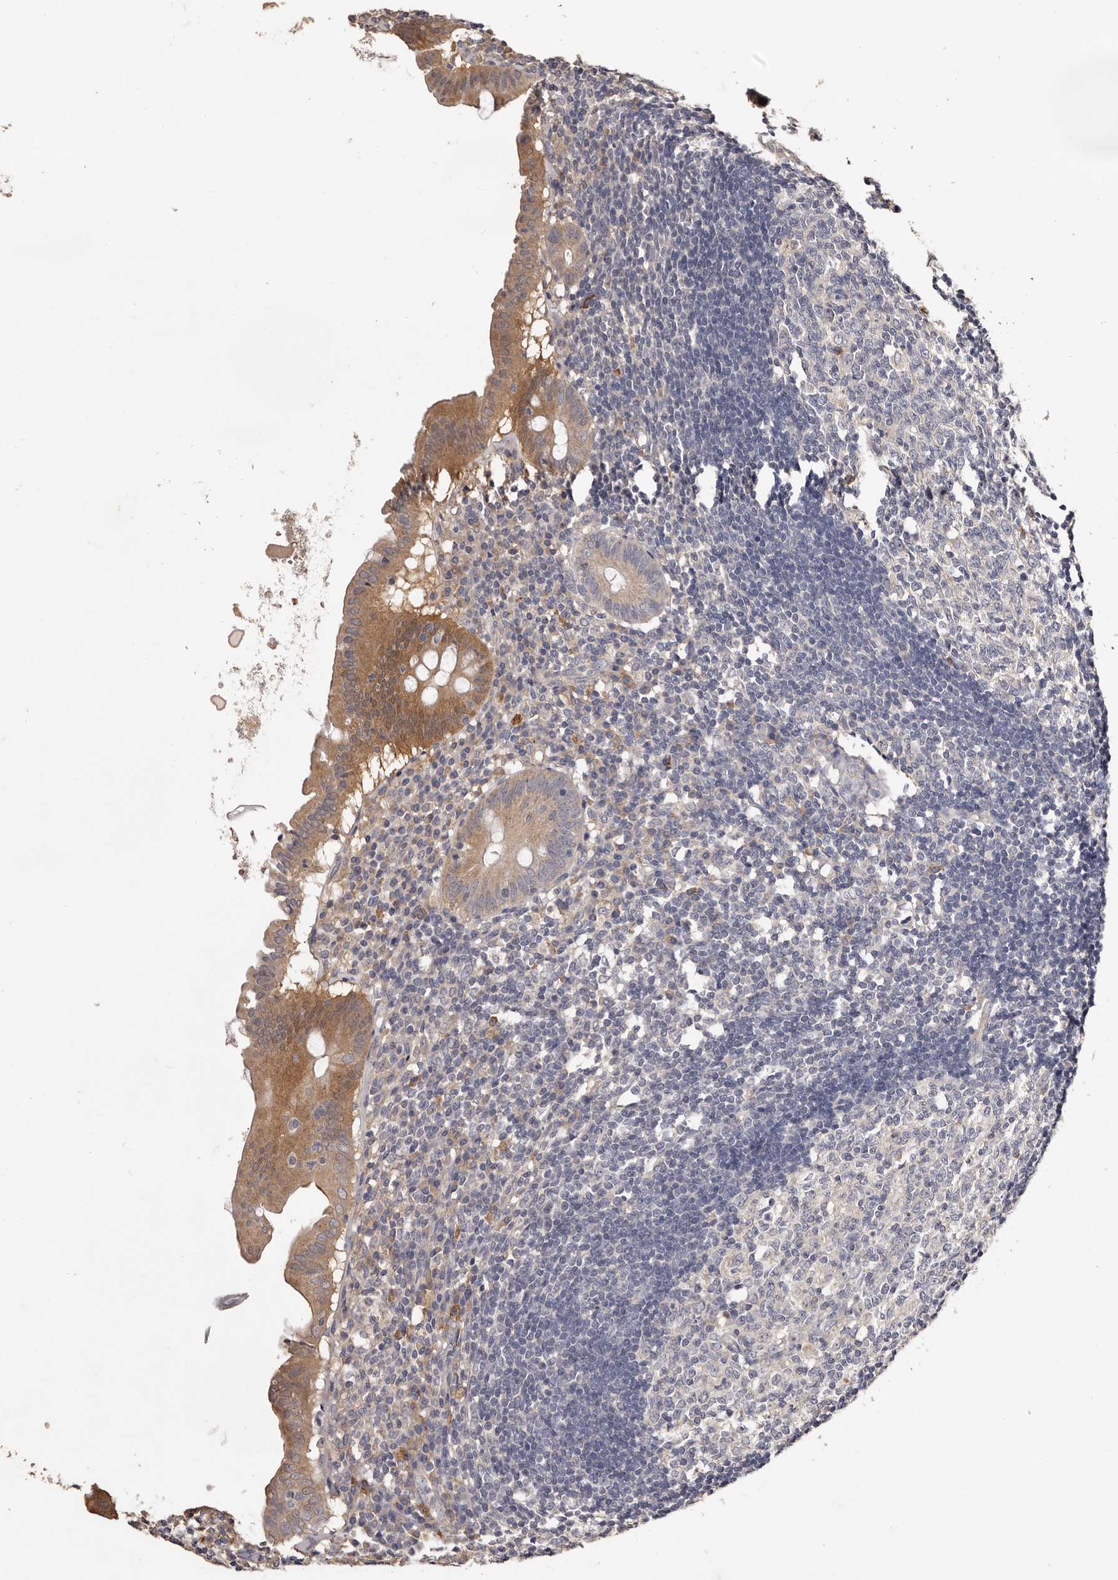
{"staining": {"intensity": "moderate", "quantity": "25%-75%", "location": "cytoplasmic/membranous"}, "tissue": "appendix", "cell_type": "Glandular cells", "image_type": "normal", "snomed": [{"axis": "morphology", "description": "Normal tissue, NOS"}, {"axis": "topography", "description": "Appendix"}], "caption": "Brown immunohistochemical staining in unremarkable appendix exhibits moderate cytoplasmic/membranous positivity in about 25%-75% of glandular cells. (DAB (3,3'-diaminobenzidine) IHC, brown staining for protein, blue staining for nuclei).", "gene": "ETNK1", "patient": {"sex": "female", "age": 54}}